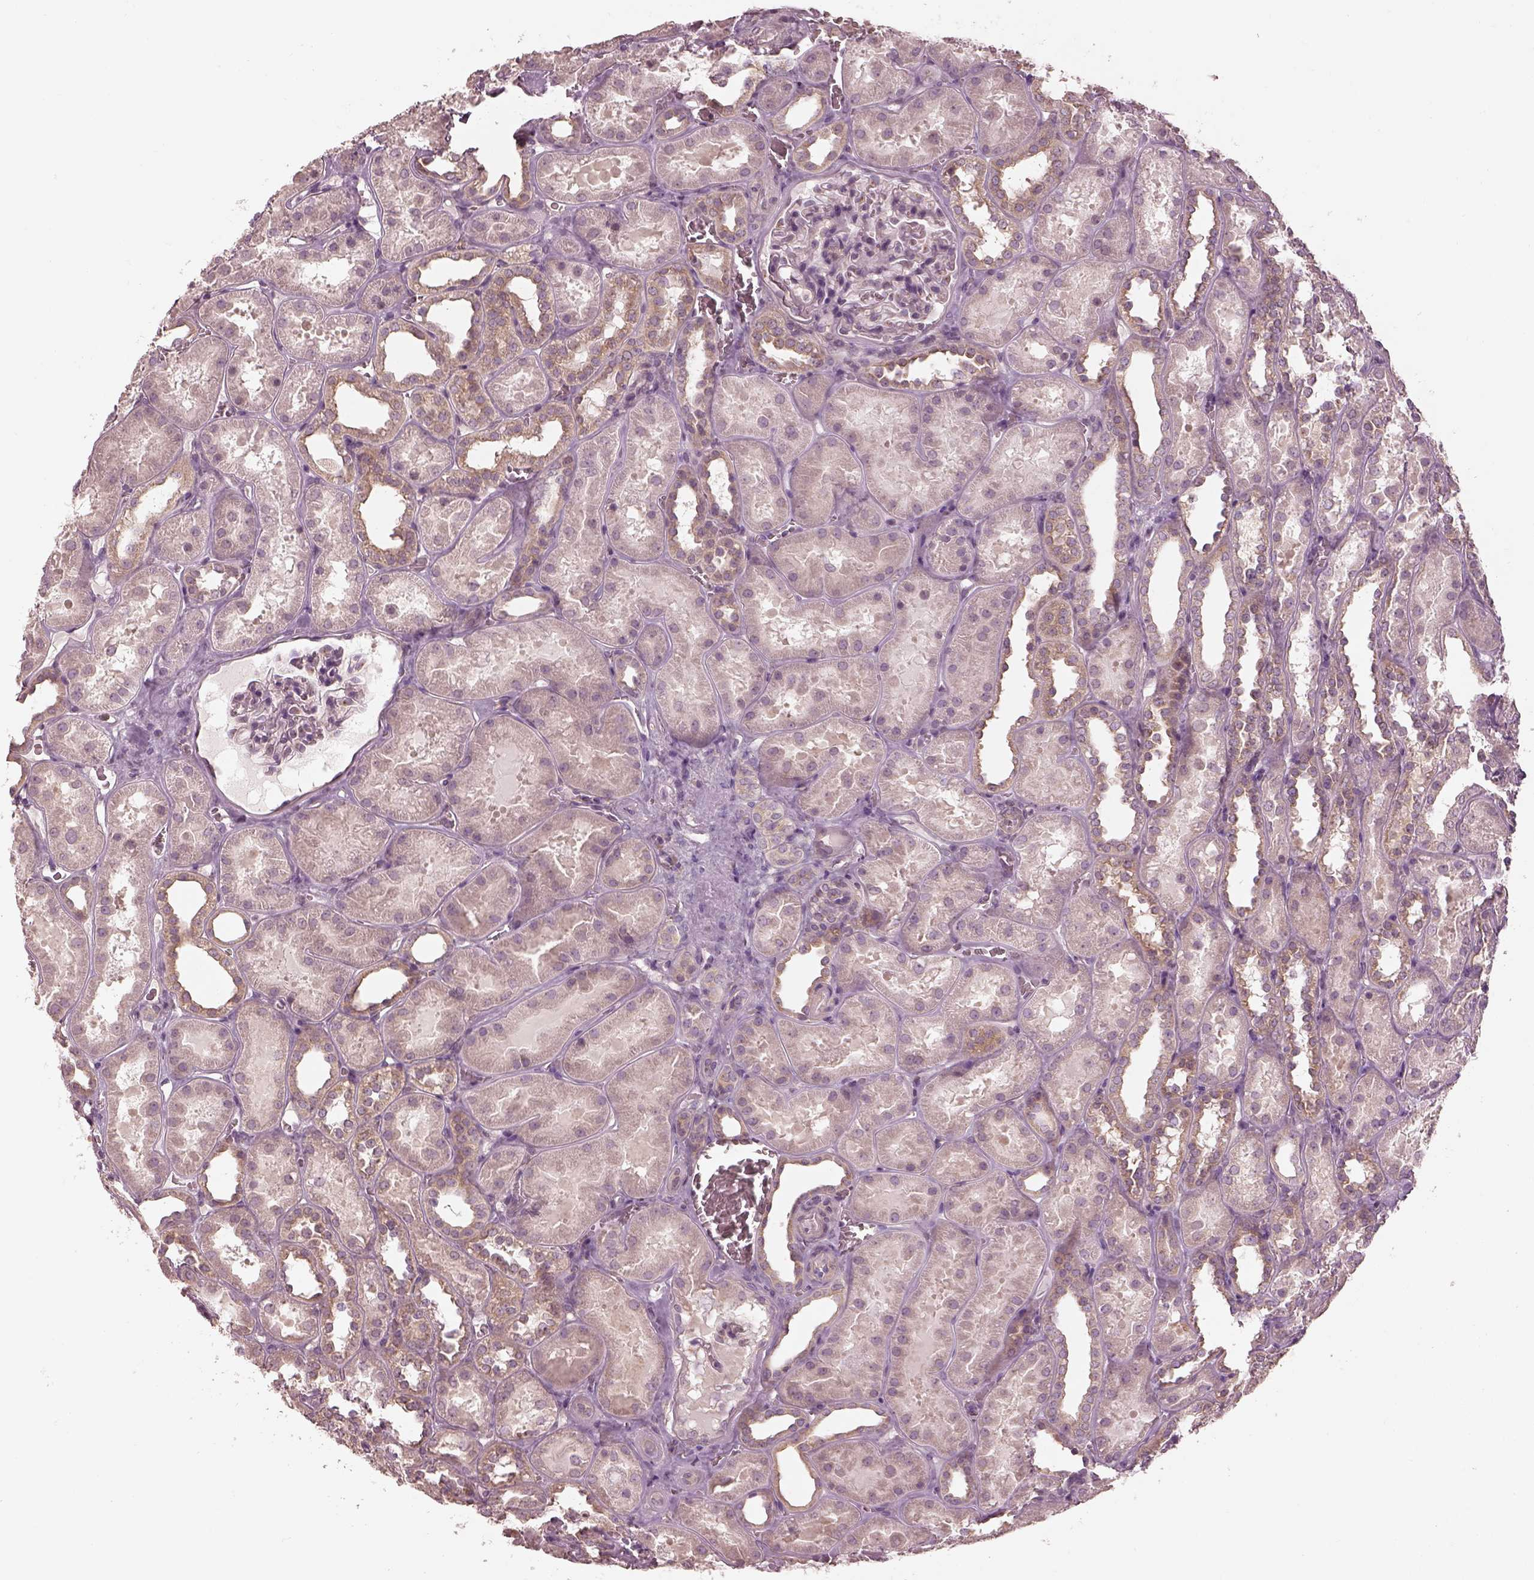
{"staining": {"intensity": "weak", "quantity": "<25%", "location": "cytoplasmic/membranous"}, "tissue": "kidney", "cell_type": "Cells in glomeruli", "image_type": "normal", "snomed": [{"axis": "morphology", "description": "Normal tissue, NOS"}, {"axis": "topography", "description": "Kidney"}], "caption": "IHC micrograph of benign kidney: kidney stained with DAB (3,3'-diaminobenzidine) displays no significant protein staining in cells in glomeruli.", "gene": "PRKACG", "patient": {"sex": "female", "age": 41}}